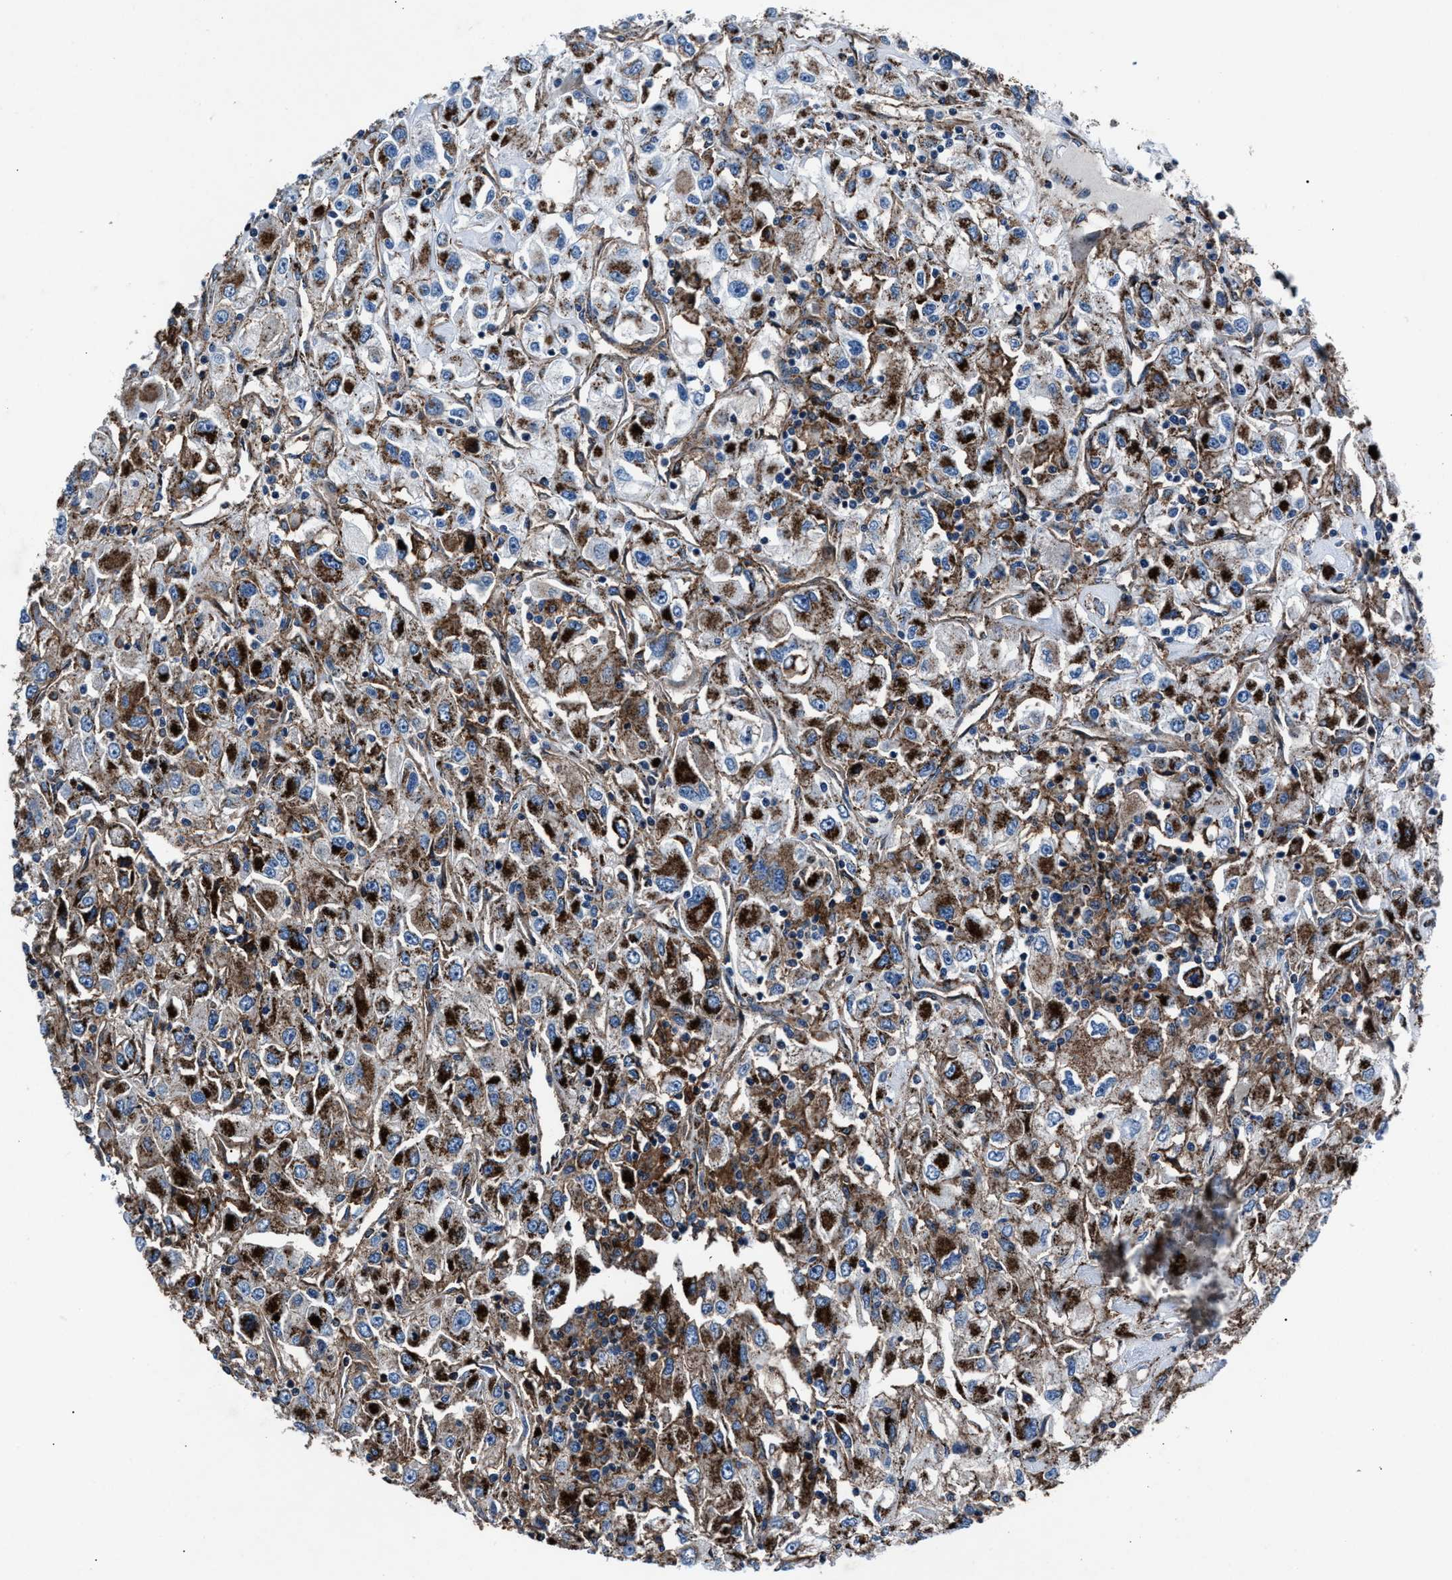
{"staining": {"intensity": "strong", "quantity": "25%-75%", "location": "cytoplasmic/membranous"}, "tissue": "renal cancer", "cell_type": "Tumor cells", "image_type": "cancer", "snomed": [{"axis": "morphology", "description": "Adenocarcinoma, NOS"}, {"axis": "topography", "description": "Kidney"}], "caption": "Immunohistochemical staining of human renal cancer (adenocarcinoma) demonstrates high levels of strong cytoplasmic/membranous staining in approximately 25%-75% of tumor cells. (DAB IHC, brown staining for protein, blue staining for nuclei).", "gene": "MFSD11", "patient": {"sex": "female", "age": 52}}